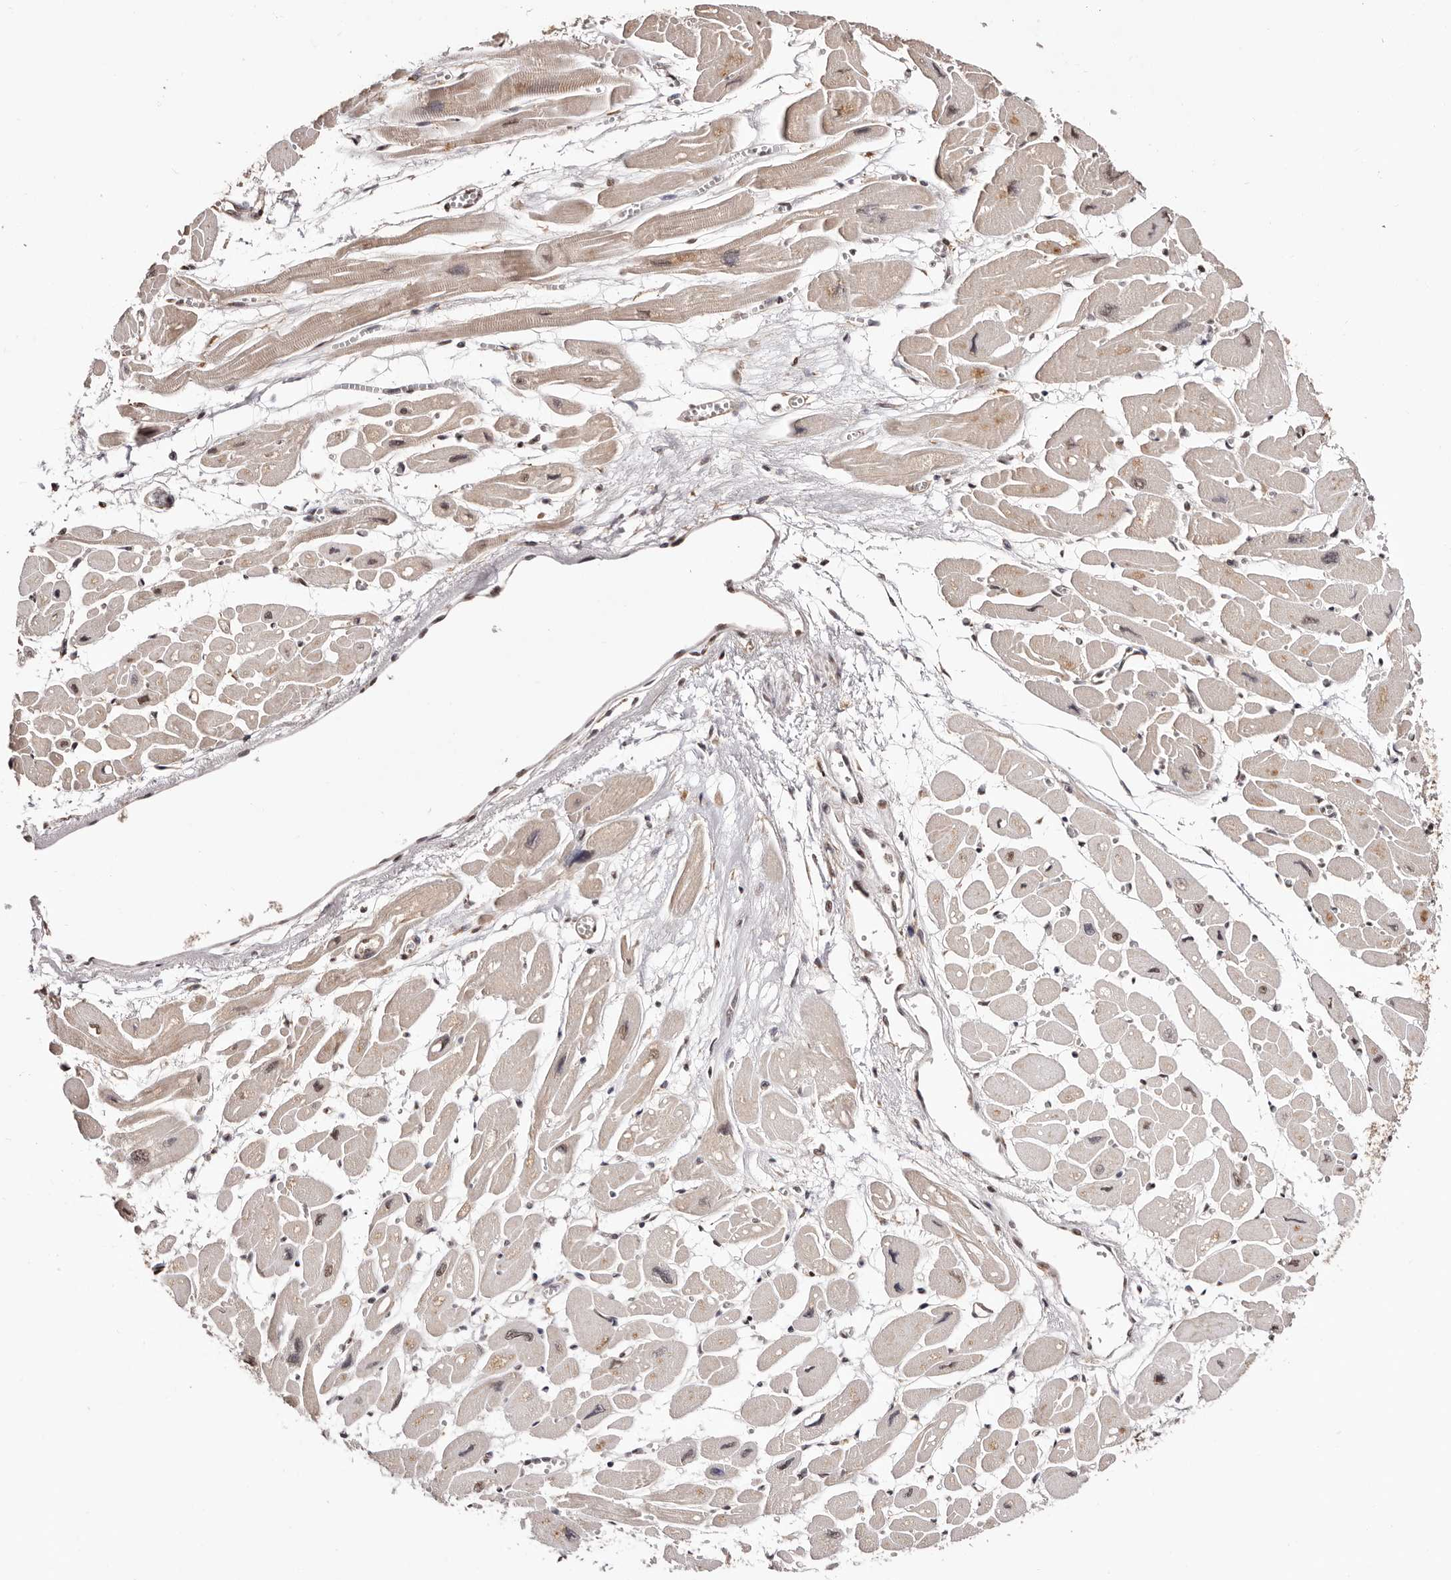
{"staining": {"intensity": "moderate", "quantity": "25%-75%", "location": "cytoplasmic/membranous,nuclear"}, "tissue": "heart muscle", "cell_type": "Cardiomyocytes", "image_type": "normal", "snomed": [{"axis": "morphology", "description": "Normal tissue, NOS"}, {"axis": "topography", "description": "Heart"}], "caption": "High-power microscopy captured an IHC photomicrograph of normal heart muscle, revealing moderate cytoplasmic/membranous,nuclear expression in about 25%-75% of cardiomyocytes. (DAB IHC, brown staining for protein, blue staining for nuclei).", "gene": "BICRAL", "patient": {"sex": "female", "age": 54}}